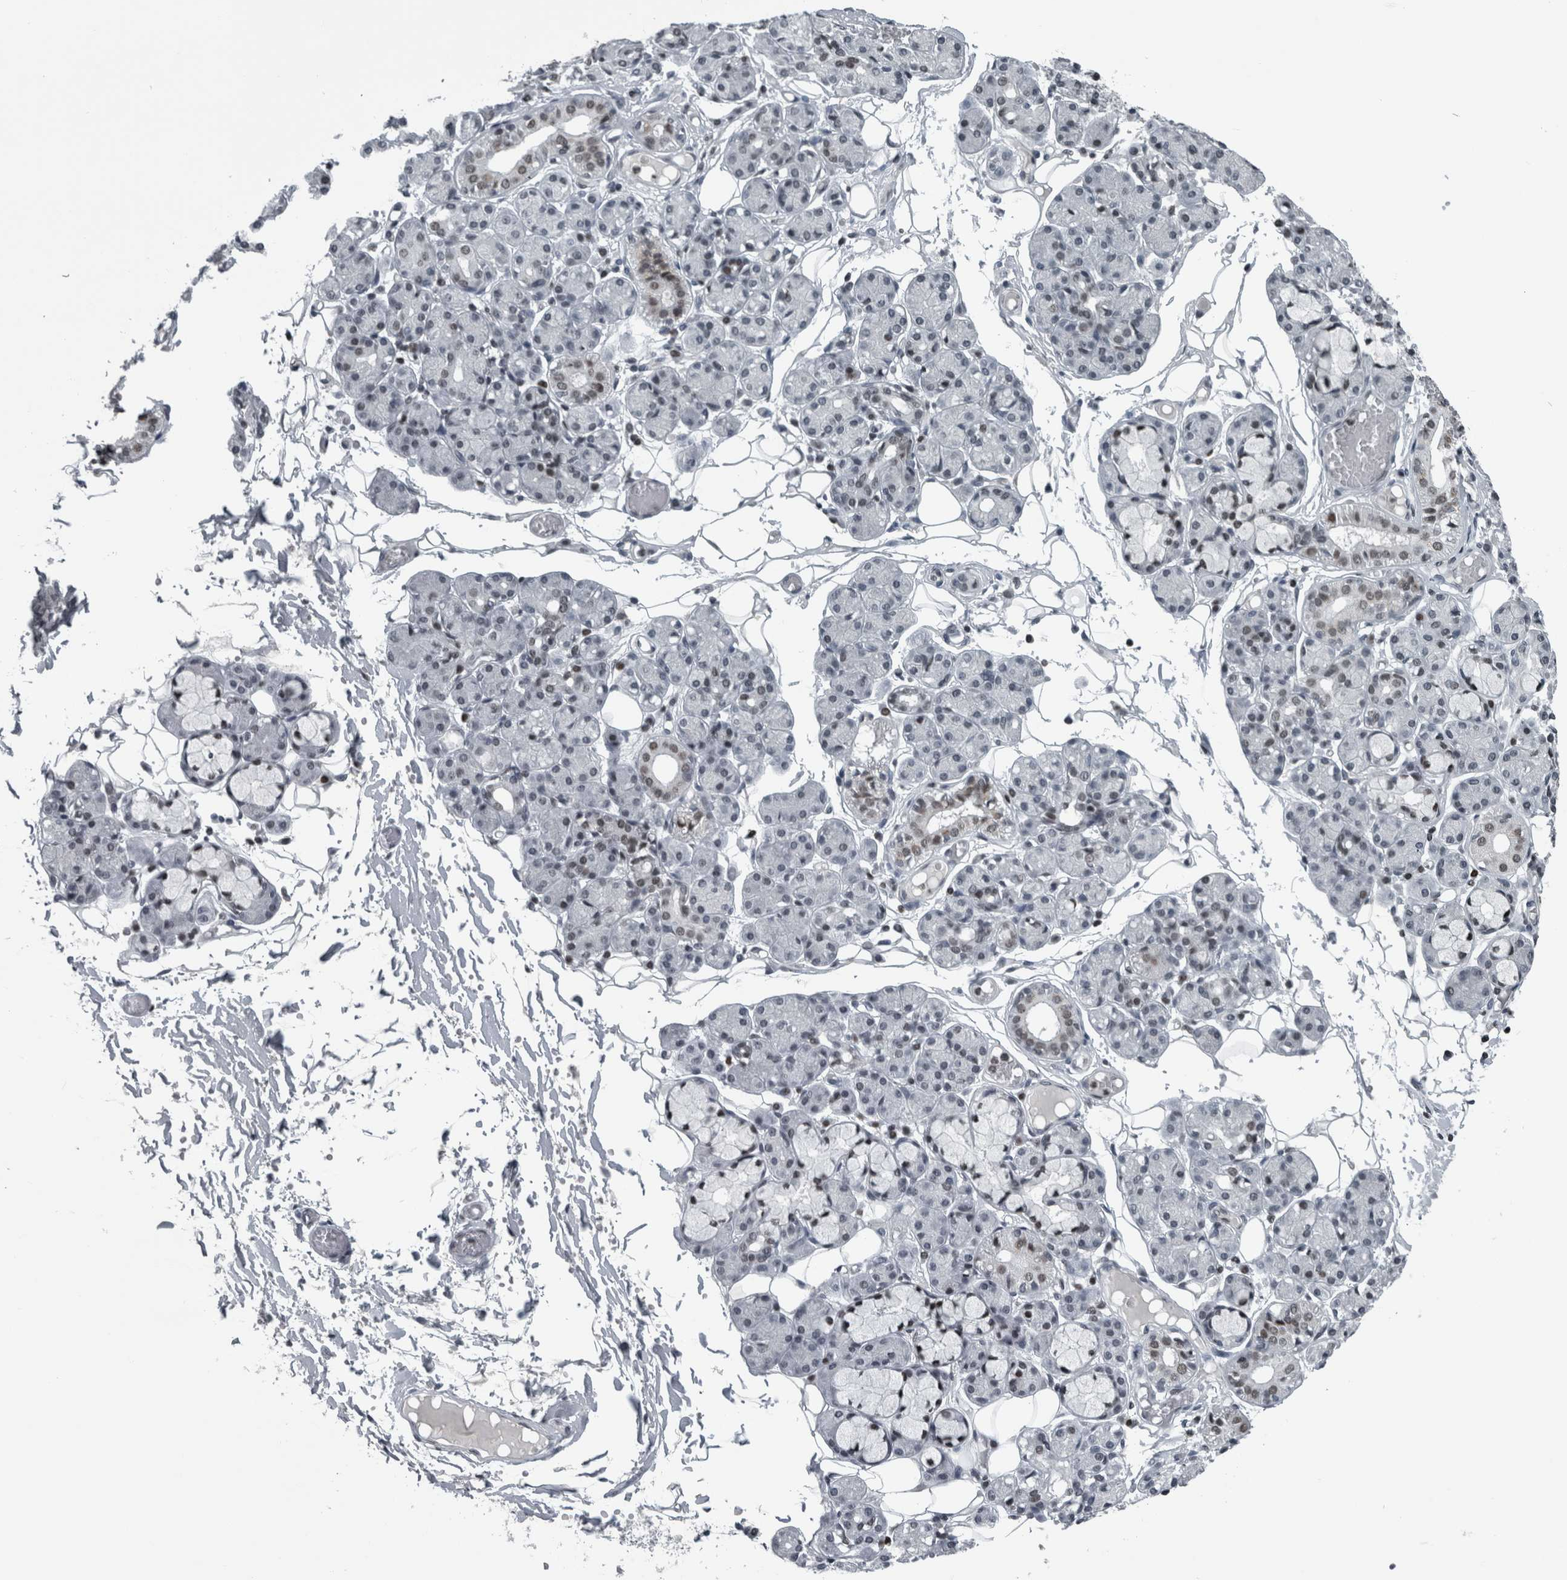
{"staining": {"intensity": "moderate", "quantity": "<25%", "location": "nuclear"}, "tissue": "salivary gland", "cell_type": "Glandular cells", "image_type": "normal", "snomed": [{"axis": "morphology", "description": "Normal tissue, NOS"}, {"axis": "topography", "description": "Salivary gland"}], "caption": "Protein staining of normal salivary gland displays moderate nuclear staining in approximately <25% of glandular cells.", "gene": "UNC50", "patient": {"sex": "male", "age": 63}}